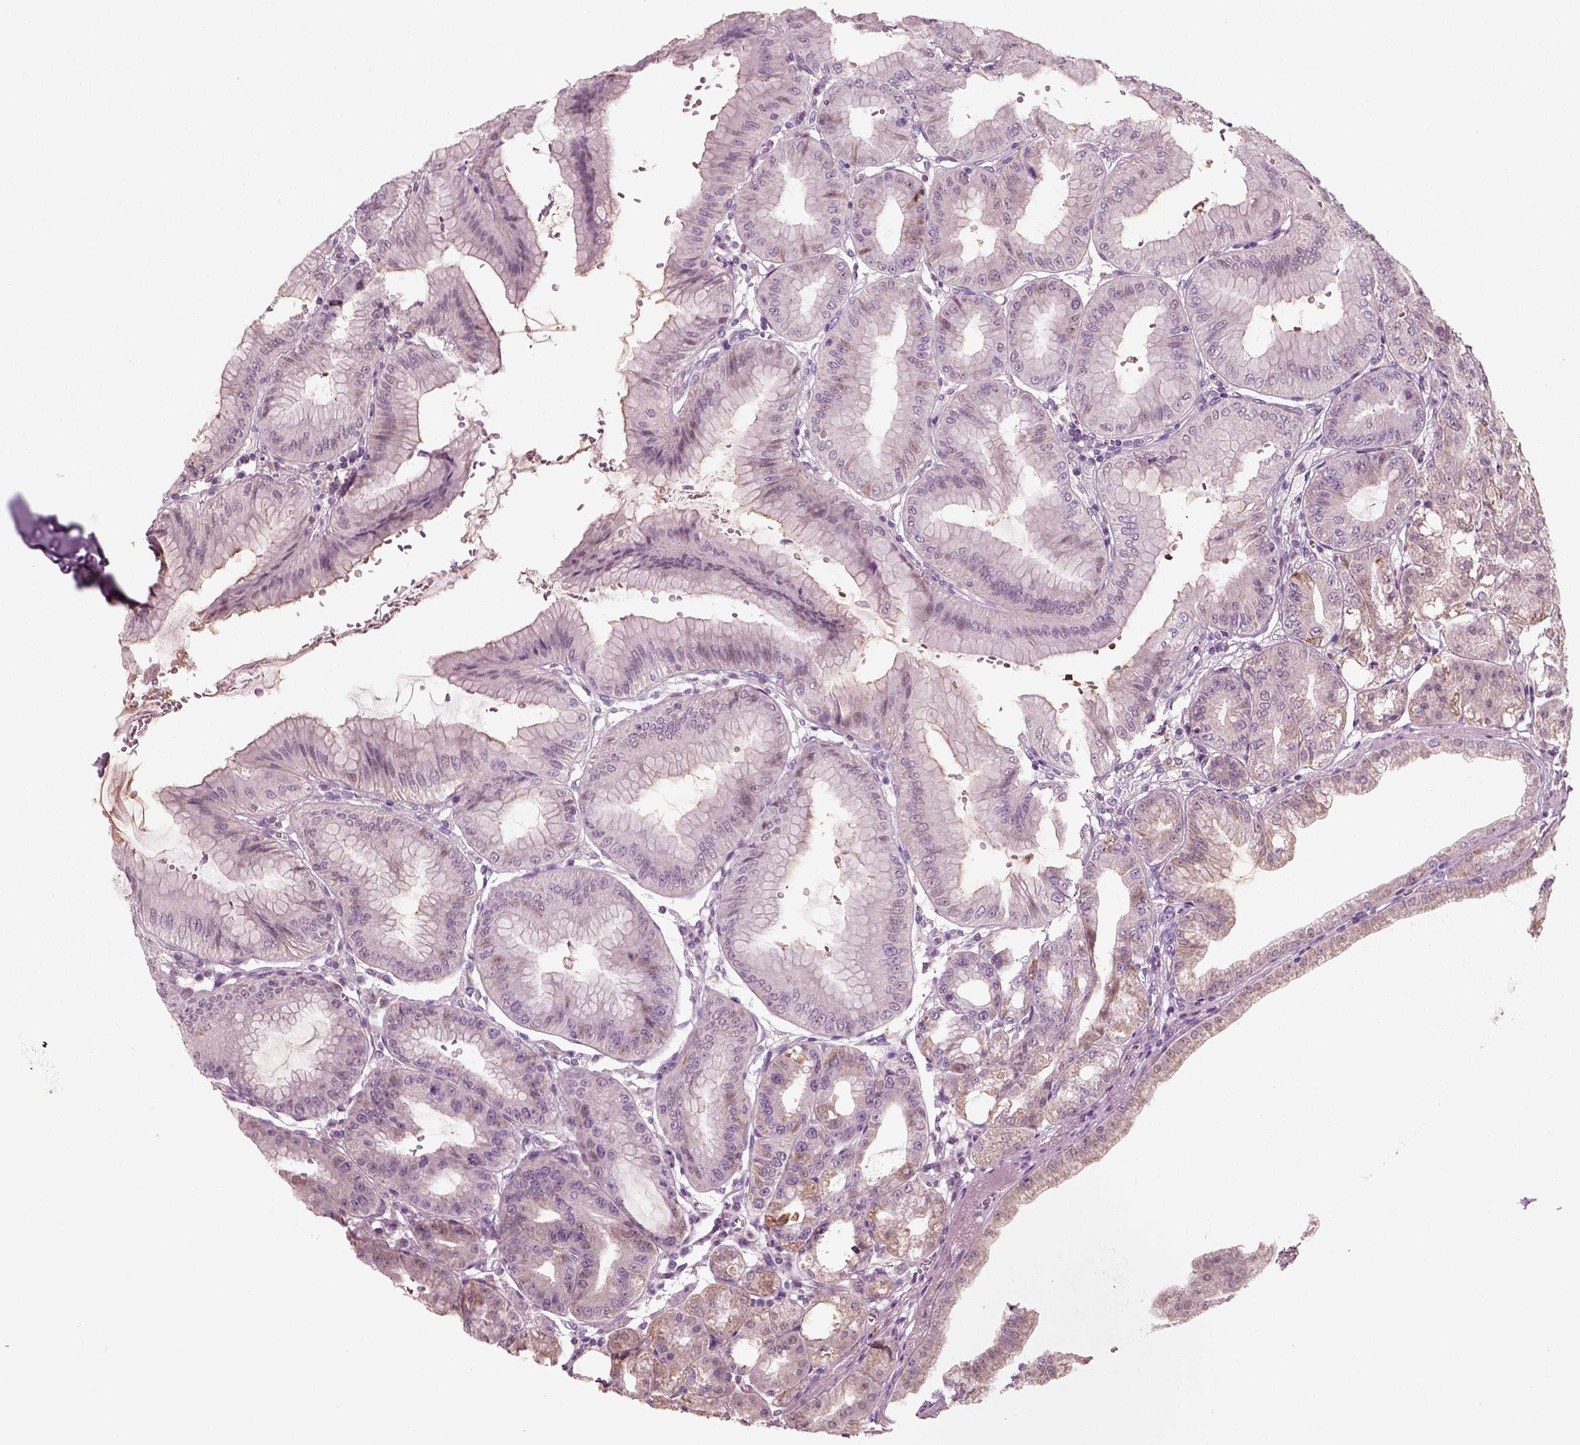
{"staining": {"intensity": "moderate", "quantity": "<25%", "location": "cytoplasmic/membranous"}, "tissue": "stomach", "cell_type": "Glandular cells", "image_type": "normal", "snomed": [{"axis": "morphology", "description": "Normal tissue, NOS"}, {"axis": "topography", "description": "Stomach"}], "caption": "A brown stain shows moderate cytoplasmic/membranous staining of a protein in glandular cells of benign human stomach. The staining was performed using DAB (3,3'-diaminobenzidine), with brown indicating positive protein expression. Nuclei are stained blue with hematoxylin.", "gene": "RND2", "patient": {"sex": "male", "age": 71}}